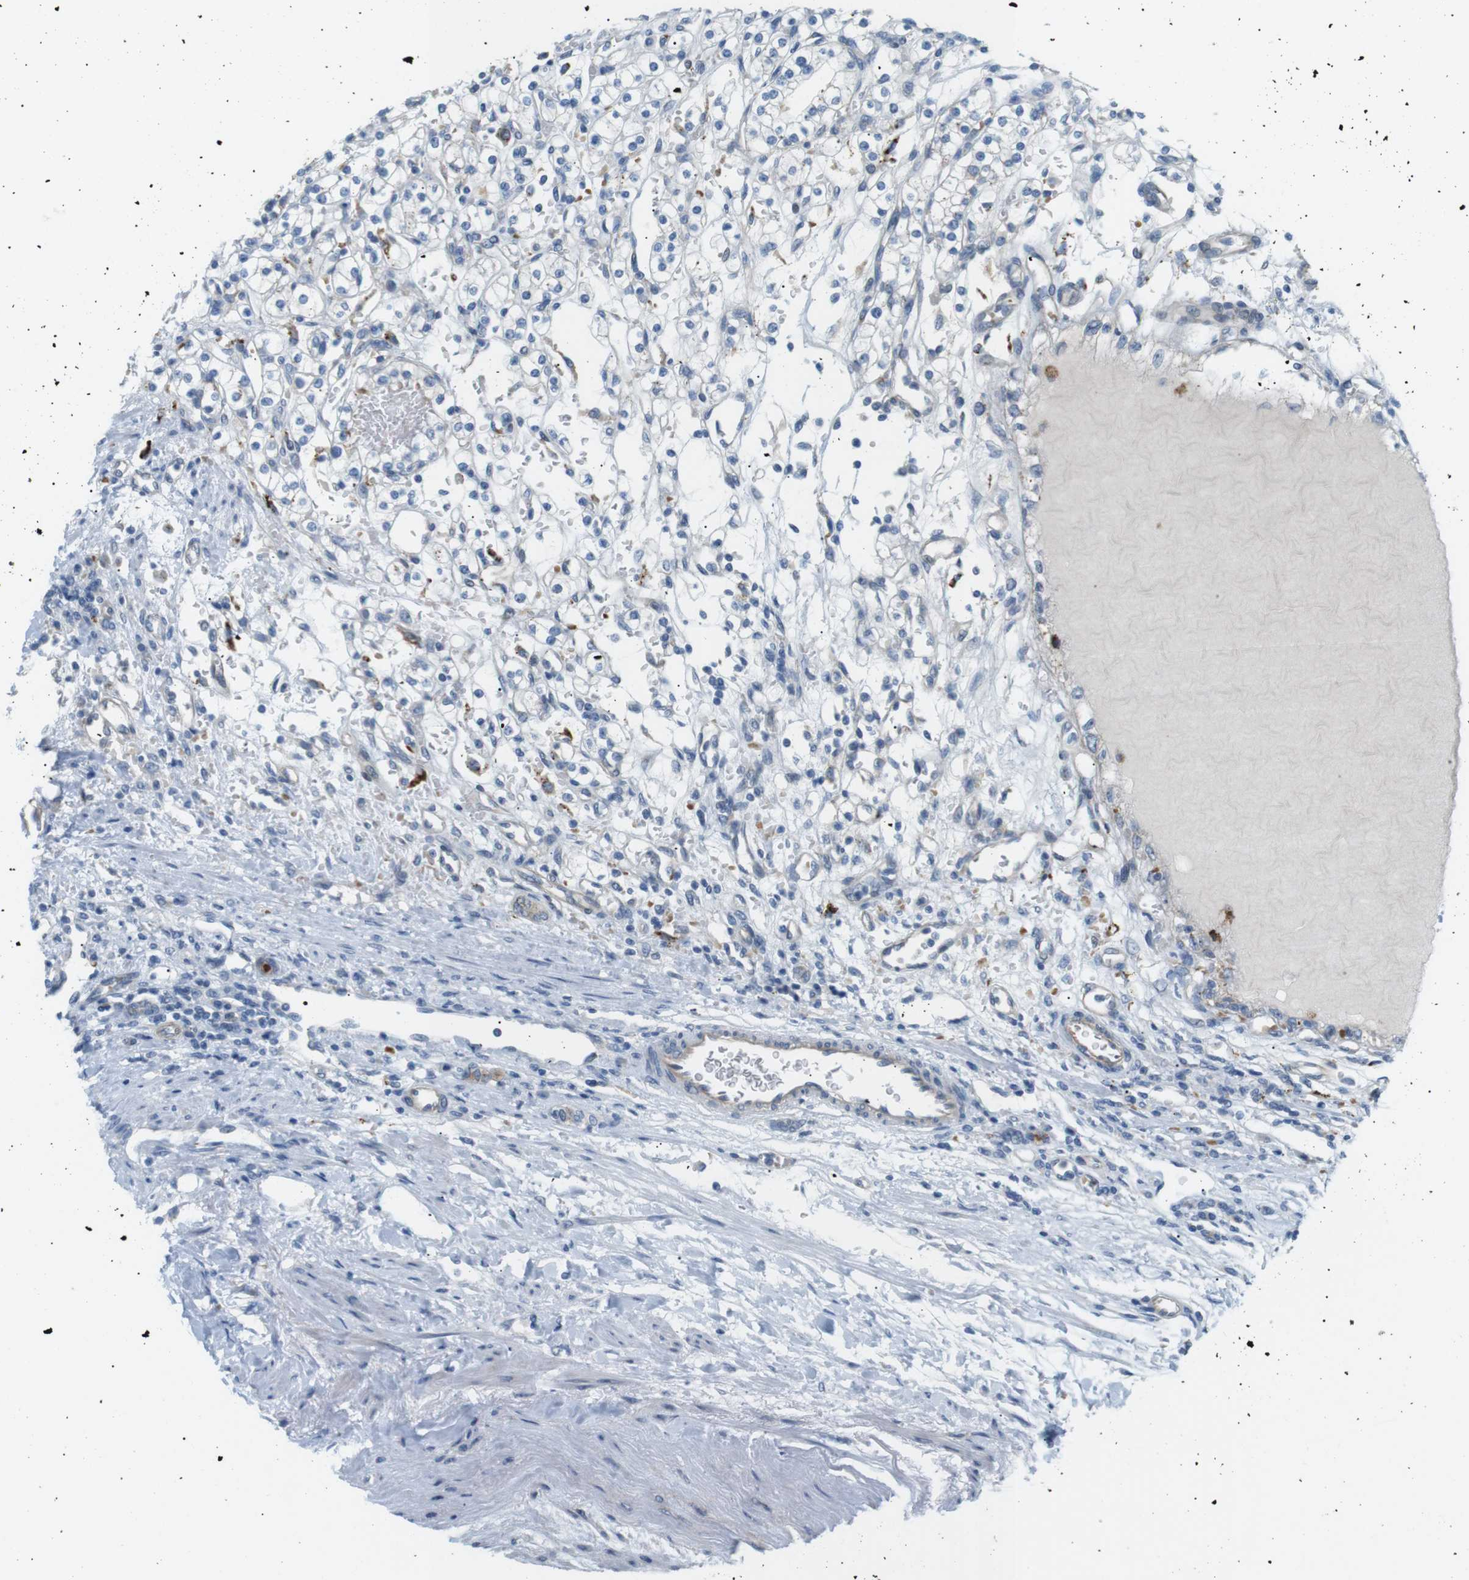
{"staining": {"intensity": "negative", "quantity": "none", "location": "none"}, "tissue": "renal cancer", "cell_type": "Tumor cells", "image_type": "cancer", "snomed": [{"axis": "morphology", "description": "Normal tissue, NOS"}, {"axis": "morphology", "description": "Adenocarcinoma, NOS"}, {"axis": "topography", "description": "Kidney"}], "caption": "There is no significant expression in tumor cells of renal cancer (adenocarcinoma).", "gene": "B4GALNT2", "patient": {"sex": "female", "age": 55}}